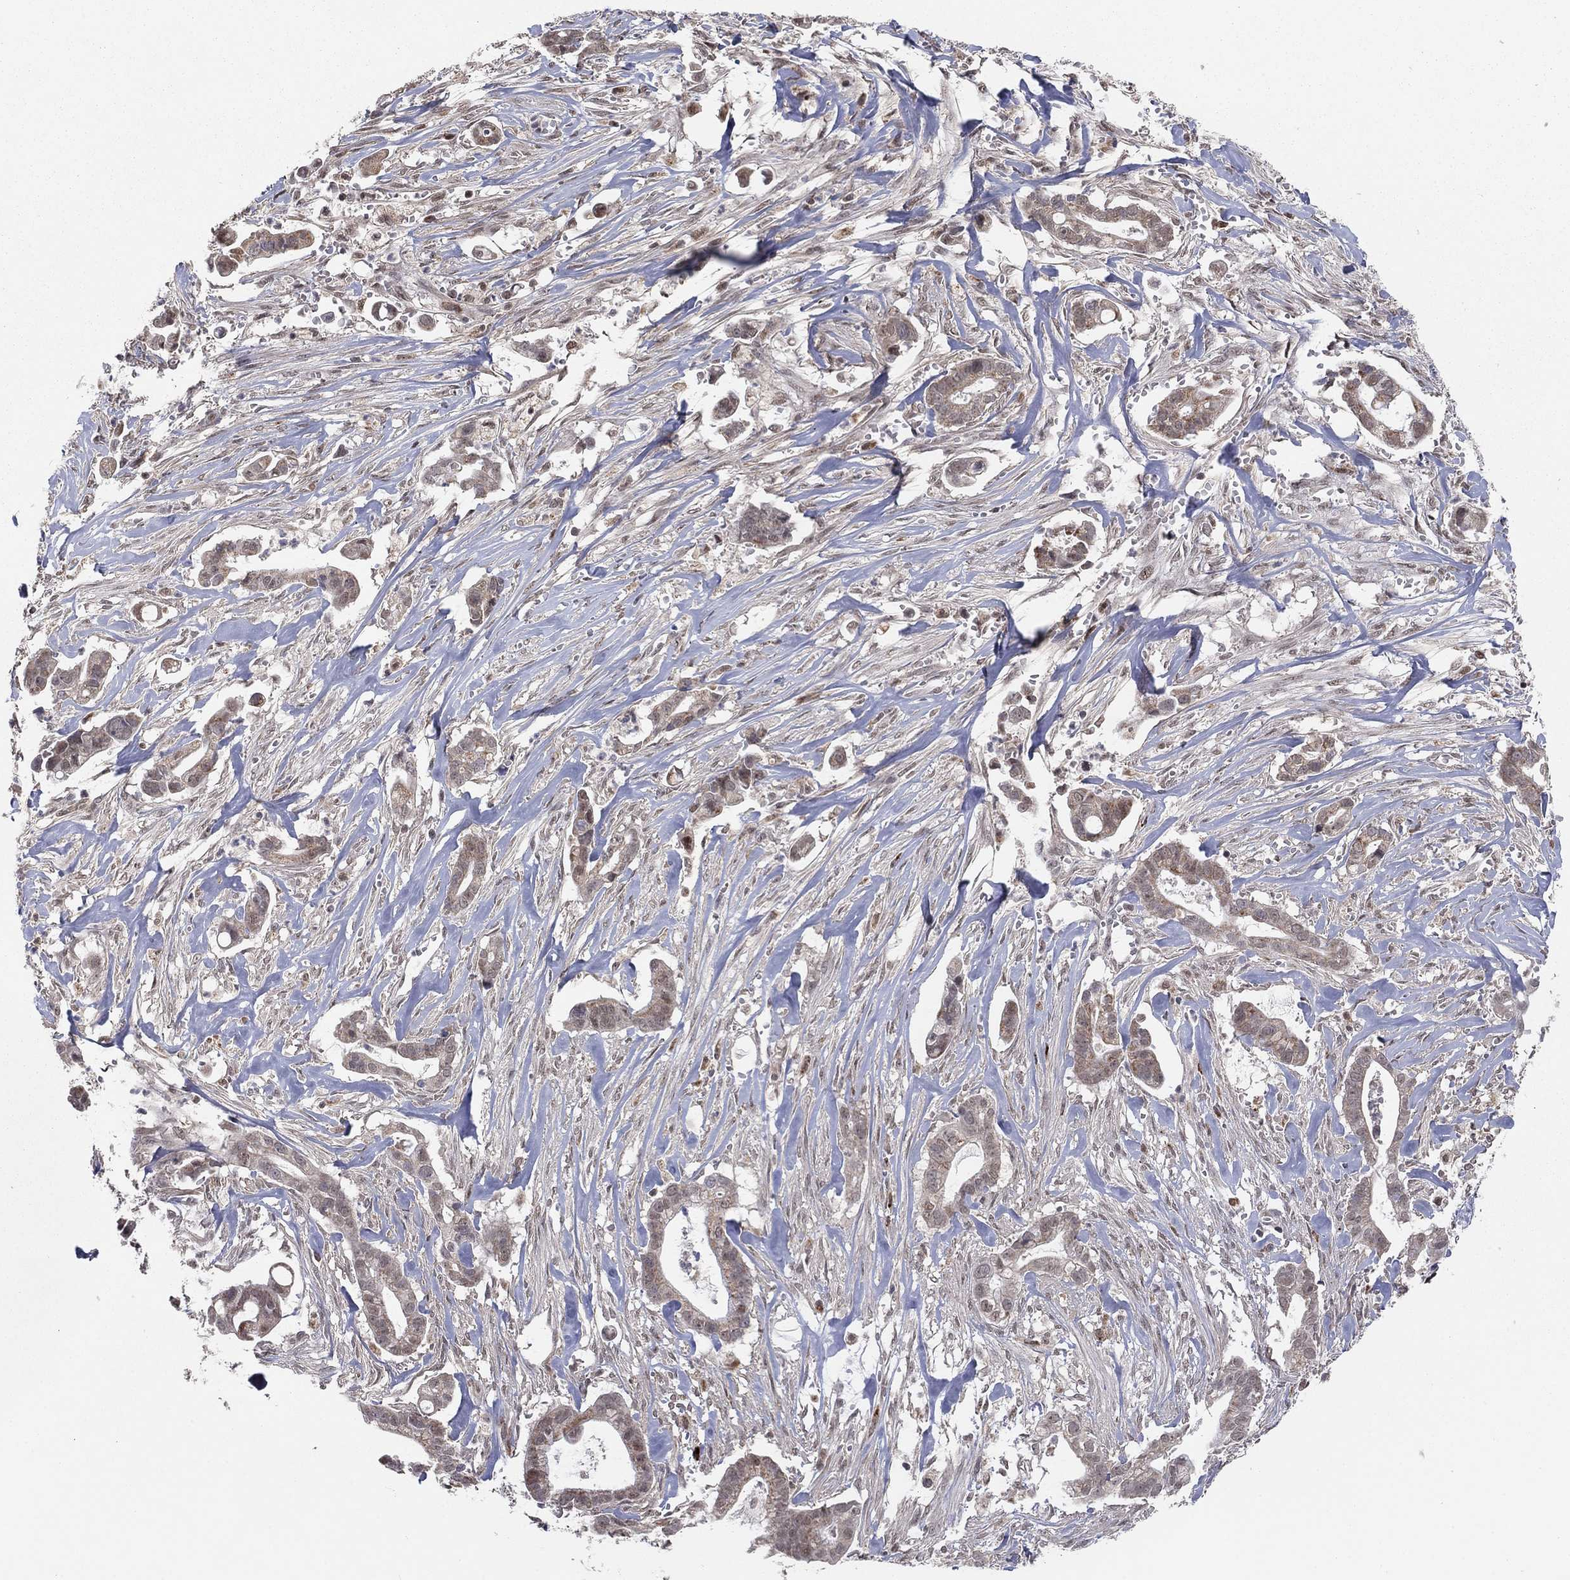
{"staining": {"intensity": "weak", "quantity": ">75%", "location": "cytoplasmic/membranous"}, "tissue": "pancreatic cancer", "cell_type": "Tumor cells", "image_type": "cancer", "snomed": [{"axis": "morphology", "description": "Adenocarcinoma, NOS"}, {"axis": "topography", "description": "Pancreas"}], "caption": "An image of human pancreatic adenocarcinoma stained for a protein demonstrates weak cytoplasmic/membranous brown staining in tumor cells.", "gene": "ZNF395", "patient": {"sex": "male", "age": 61}}